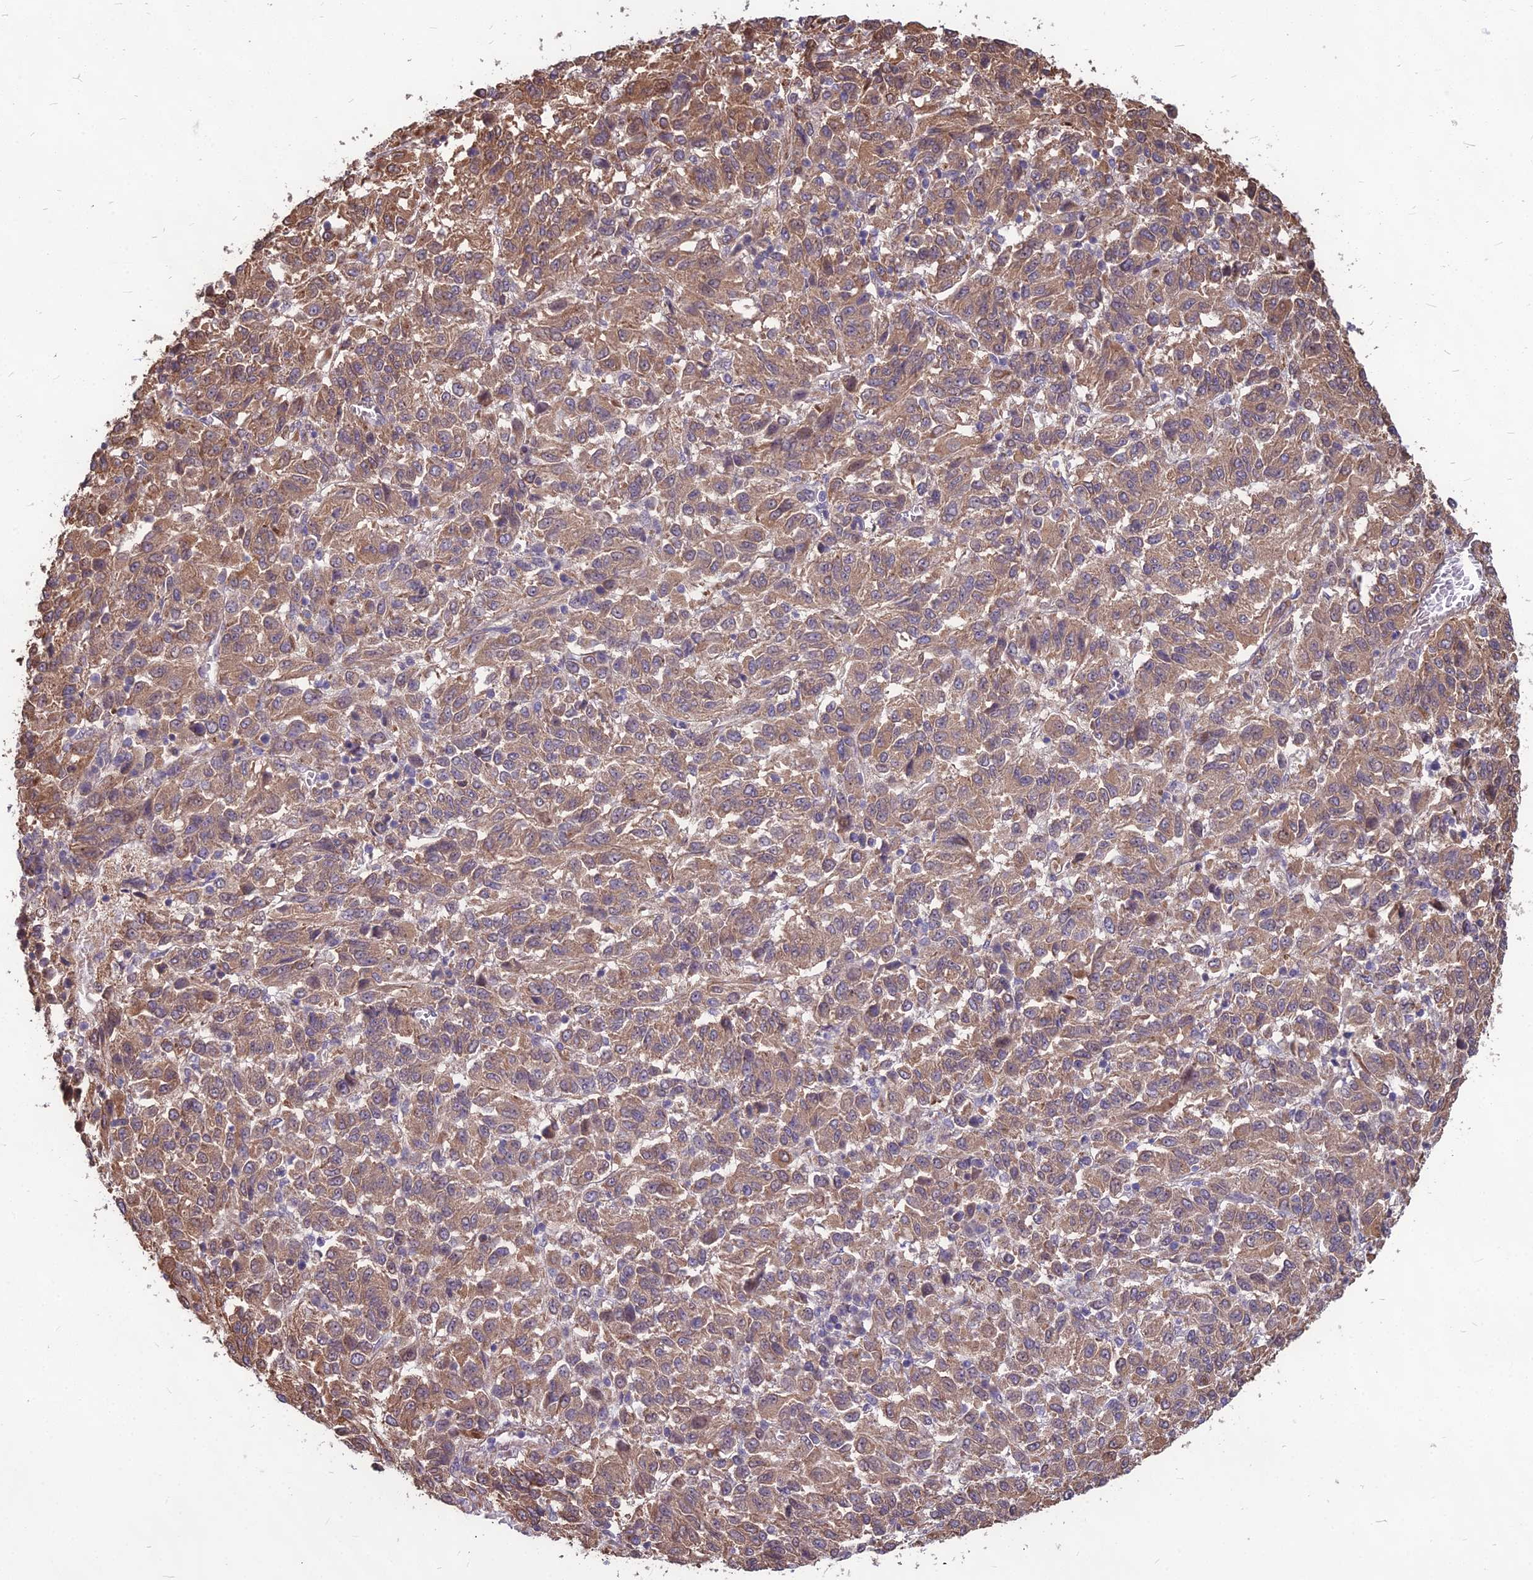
{"staining": {"intensity": "moderate", "quantity": ">75%", "location": "cytoplasmic/membranous"}, "tissue": "melanoma", "cell_type": "Tumor cells", "image_type": "cancer", "snomed": [{"axis": "morphology", "description": "Malignant melanoma, Metastatic site"}, {"axis": "topography", "description": "Lung"}], "caption": "DAB (3,3'-diaminobenzidine) immunohistochemical staining of melanoma displays moderate cytoplasmic/membranous protein staining in about >75% of tumor cells.", "gene": "LSM6", "patient": {"sex": "male", "age": 64}}